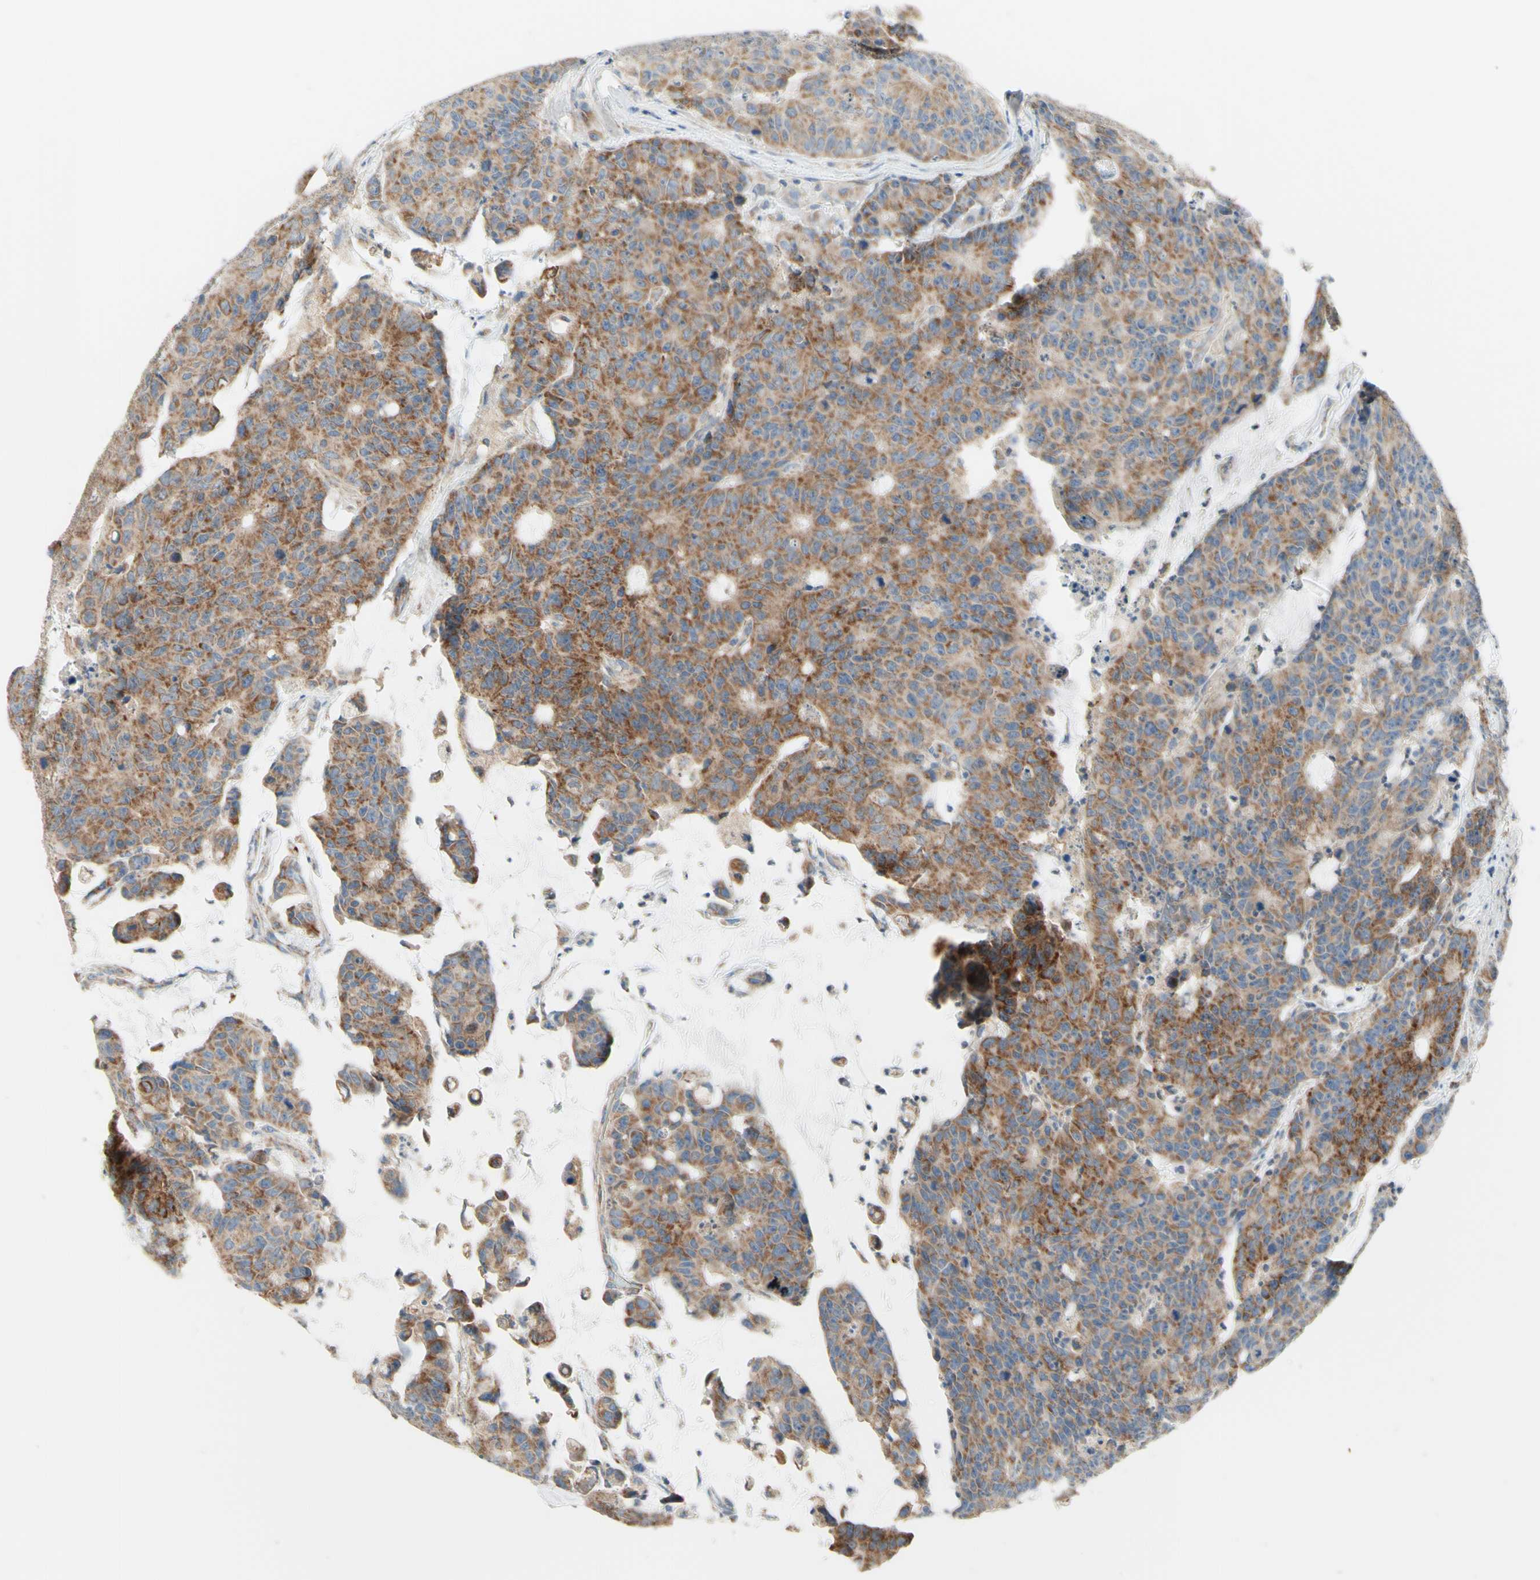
{"staining": {"intensity": "moderate", "quantity": ">75%", "location": "cytoplasmic/membranous"}, "tissue": "colorectal cancer", "cell_type": "Tumor cells", "image_type": "cancer", "snomed": [{"axis": "morphology", "description": "Adenocarcinoma, NOS"}, {"axis": "topography", "description": "Colon"}], "caption": "A medium amount of moderate cytoplasmic/membranous expression is identified in approximately >75% of tumor cells in colorectal cancer tissue.", "gene": "ARMC10", "patient": {"sex": "female", "age": 86}}